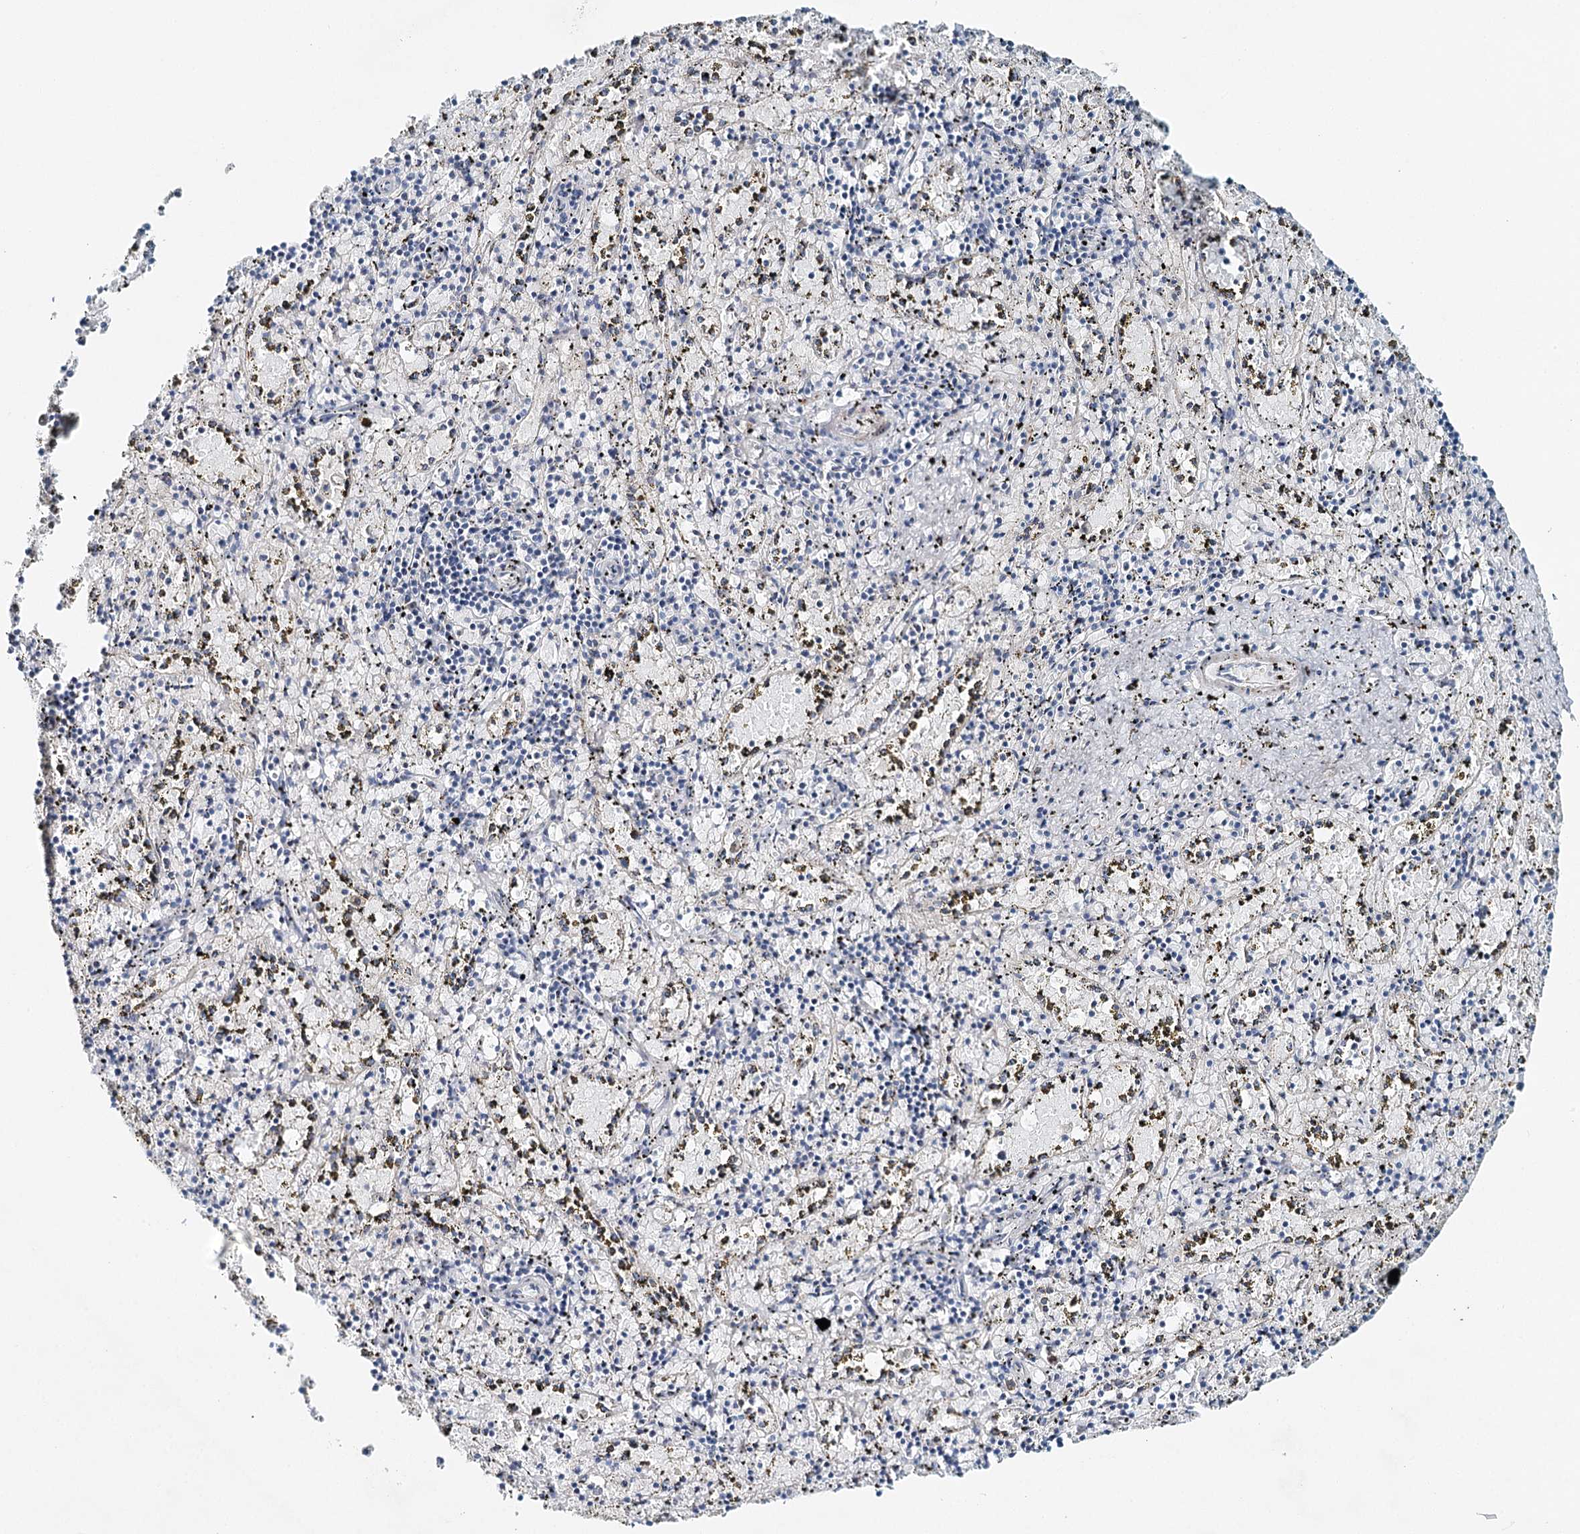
{"staining": {"intensity": "negative", "quantity": "none", "location": "none"}, "tissue": "spleen", "cell_type": "Cells in red pulp", "image_type": "normal", "snomed": [{"axis": "morphology", "description": "Normal tissue, NOS"}, {"axis": "topography", "description": "Spleen"}], "caption": "Photomicrograph shows no significant protein positivity in cells in red pulp of normal spleen.", "gene": "RBM43", "patient": {"sex": "male", "age": 11}}